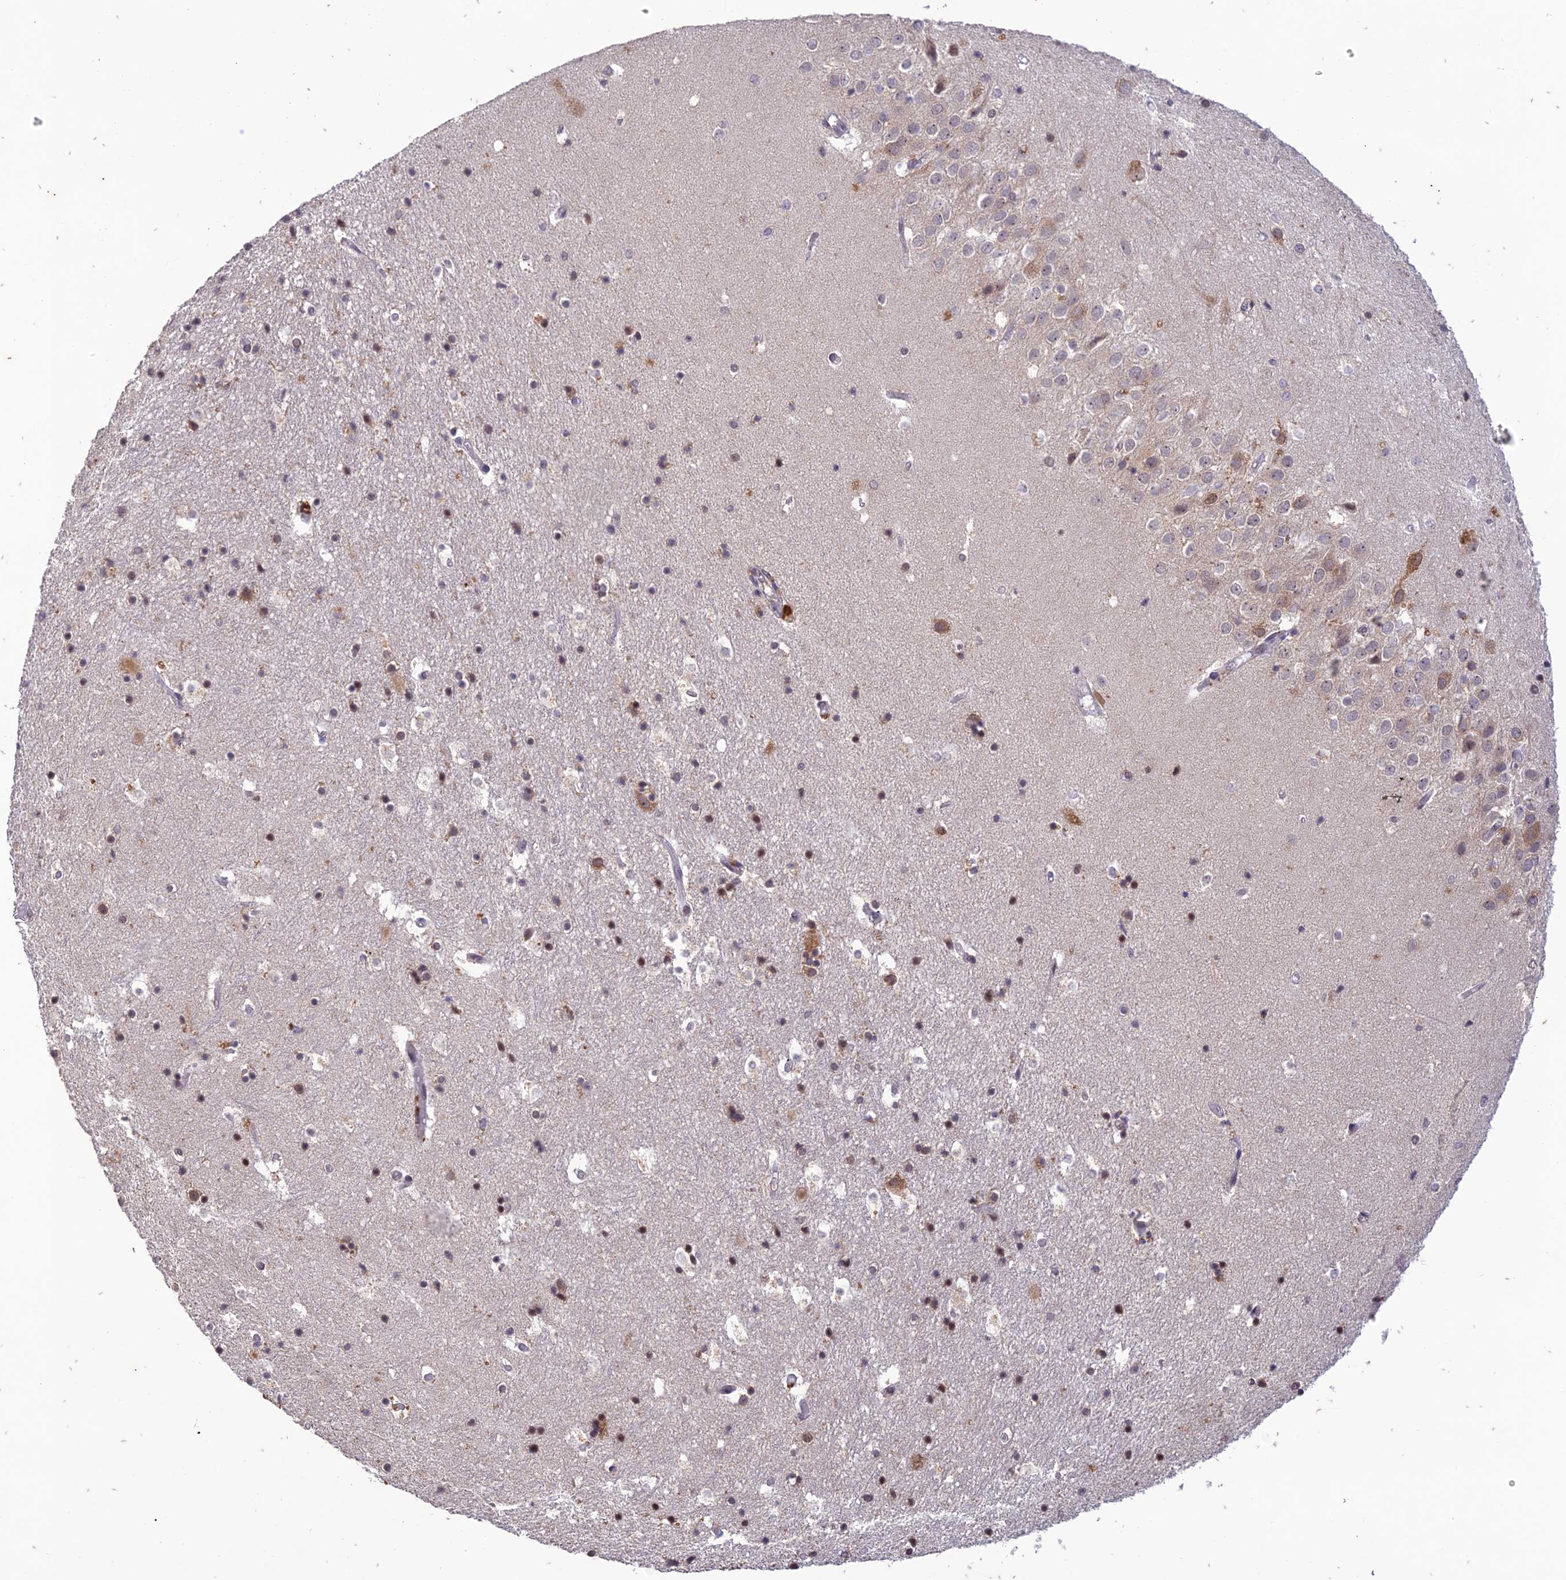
{"staining": {"intensity": "weak", "quantity": "25%-75%", "location": "cytoplasmic/membranous,nuclear"}, "tissue": "hippocampus", "cell_type": "Glial cells", "image_type": "normal", "snomed": [{"axis": "morphology", "description": "Normal tissue, NOS"}, {"axis": "topography", "description": "Hippocampus"}], "caption": "IHC of normal hippocampus shows low levels of weak cytoplasmic/membranous,nuclear staining in approximately 25%-75% of glial cells.", "gene": "POP4", "patient": {"sex": "female", "age": 52}}